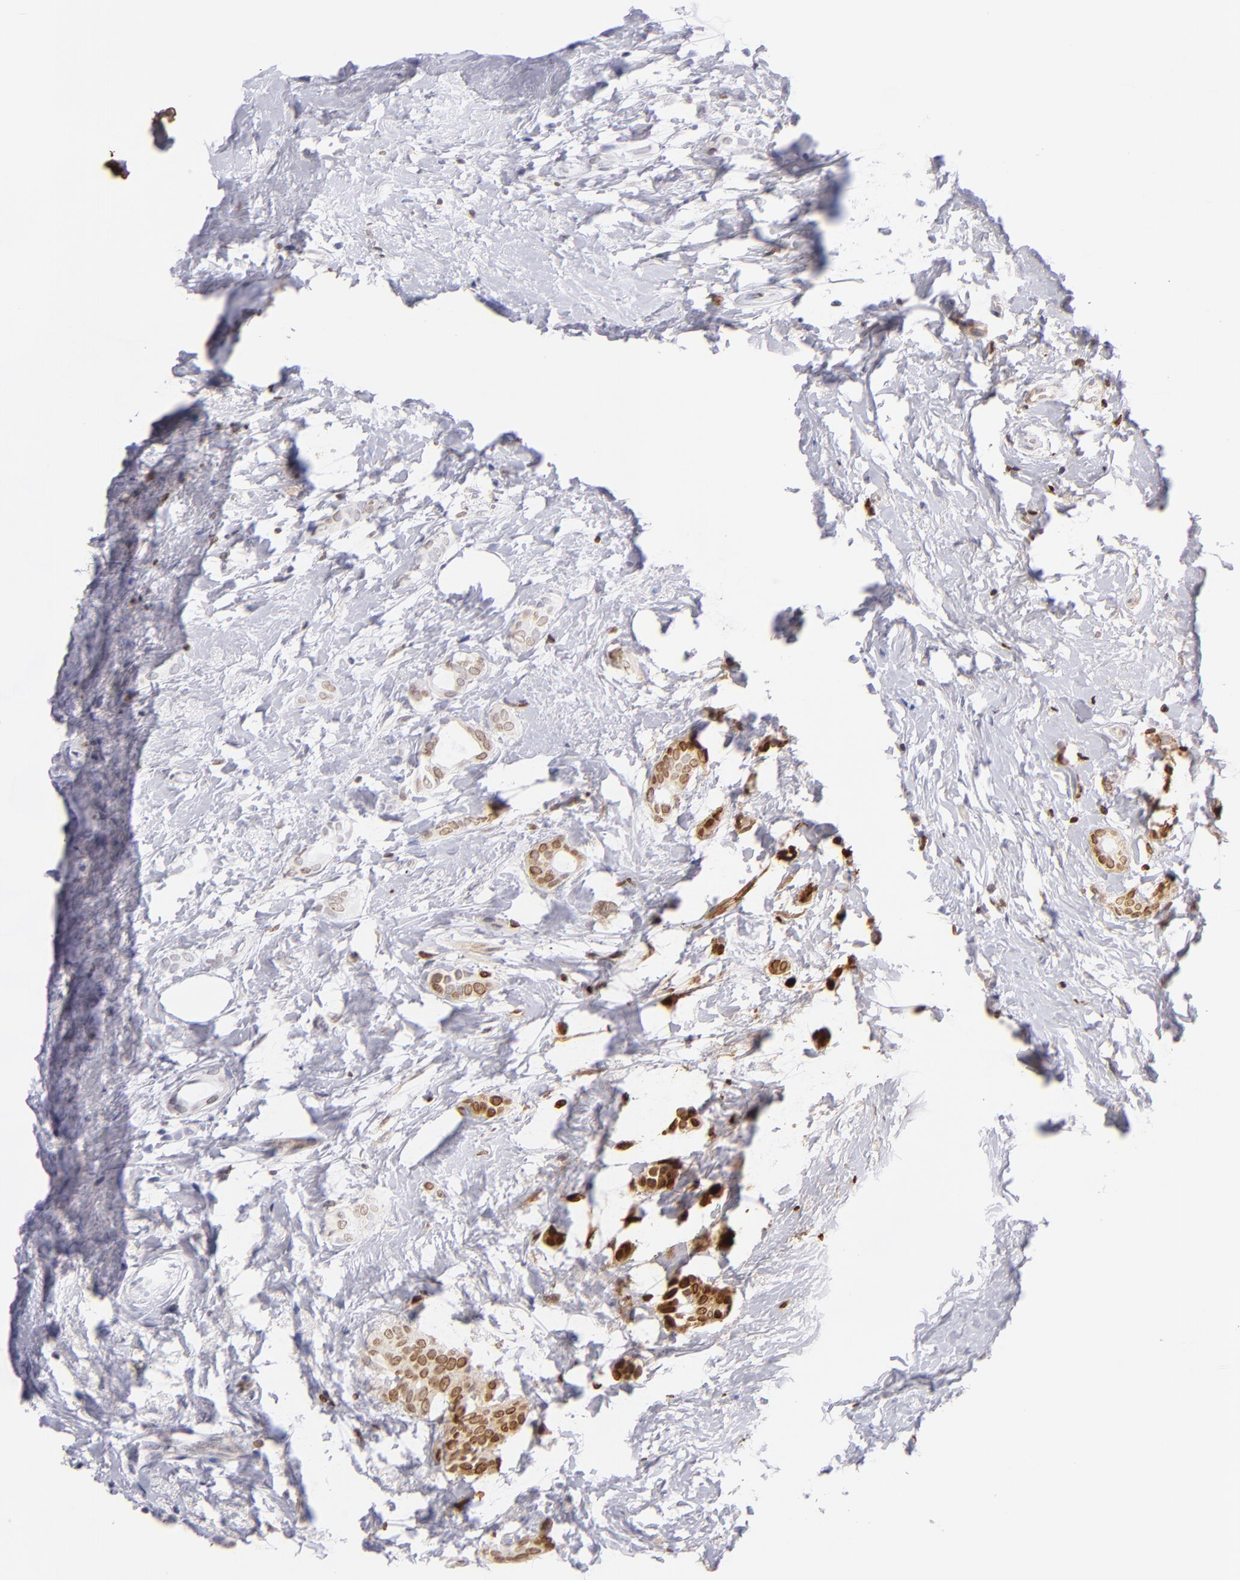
{"staining": {"intensity": "moderate", "quantity": ">75%", "location": "cytoplasmic/membranous"}, "tissue": "breast cancer", "cell_type": "Tumor cells", "image_type": "cancer", "snomed": [{"axis": "morphology", "description": "Duct carcinoma"}, {"axis": "topography", "description": "Breast"}], "caption": "High-power microscopy captured an immunohistochemistry micrograph of intraductal carcinoma (breast), revealing moderate cytoplasmic/membranous staining in about >75% of tumor cells.", "gene": "PIP", "patient": {"sex": "female", "age": 54}}